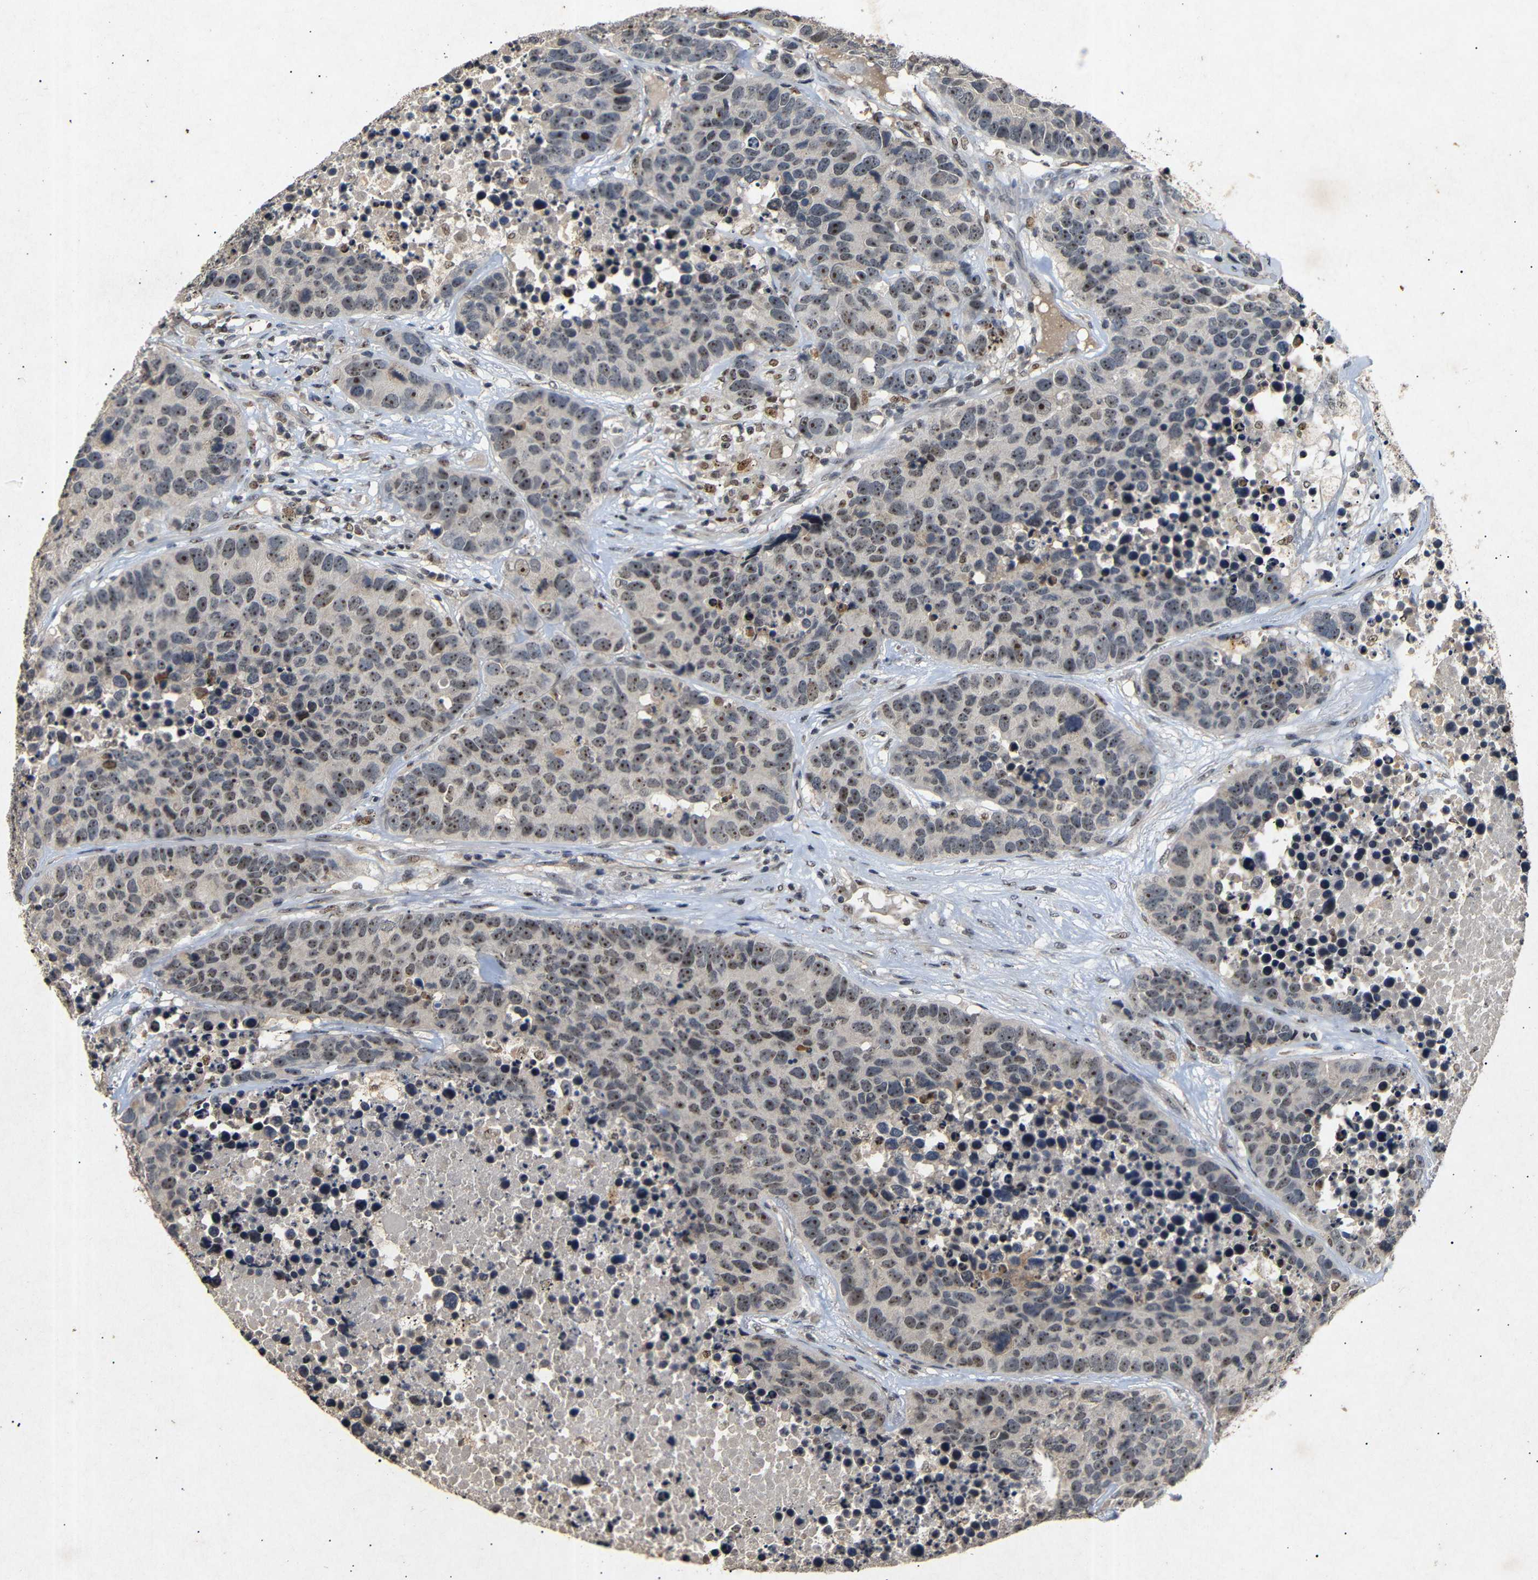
{"staining": {"intensity": "moderate", "quantity": ">75%", "location": "nuclear"}, "tissue": "carcinoid", "cell_type": "Tumor cells", "image_type": "cancer", "snomed": [{"axis": "morphology", "description": "Carcinoid, malignant, NOS"}, {"axis": "topography", "description": "Lung"}], "caption": "Human carcinoid stained with a brown dye exhibits moderate nuclear positive positivity in approximately >75% of tumor cells.", "gene": "PARN", "patient": {"sex": "male", "age": 60}}